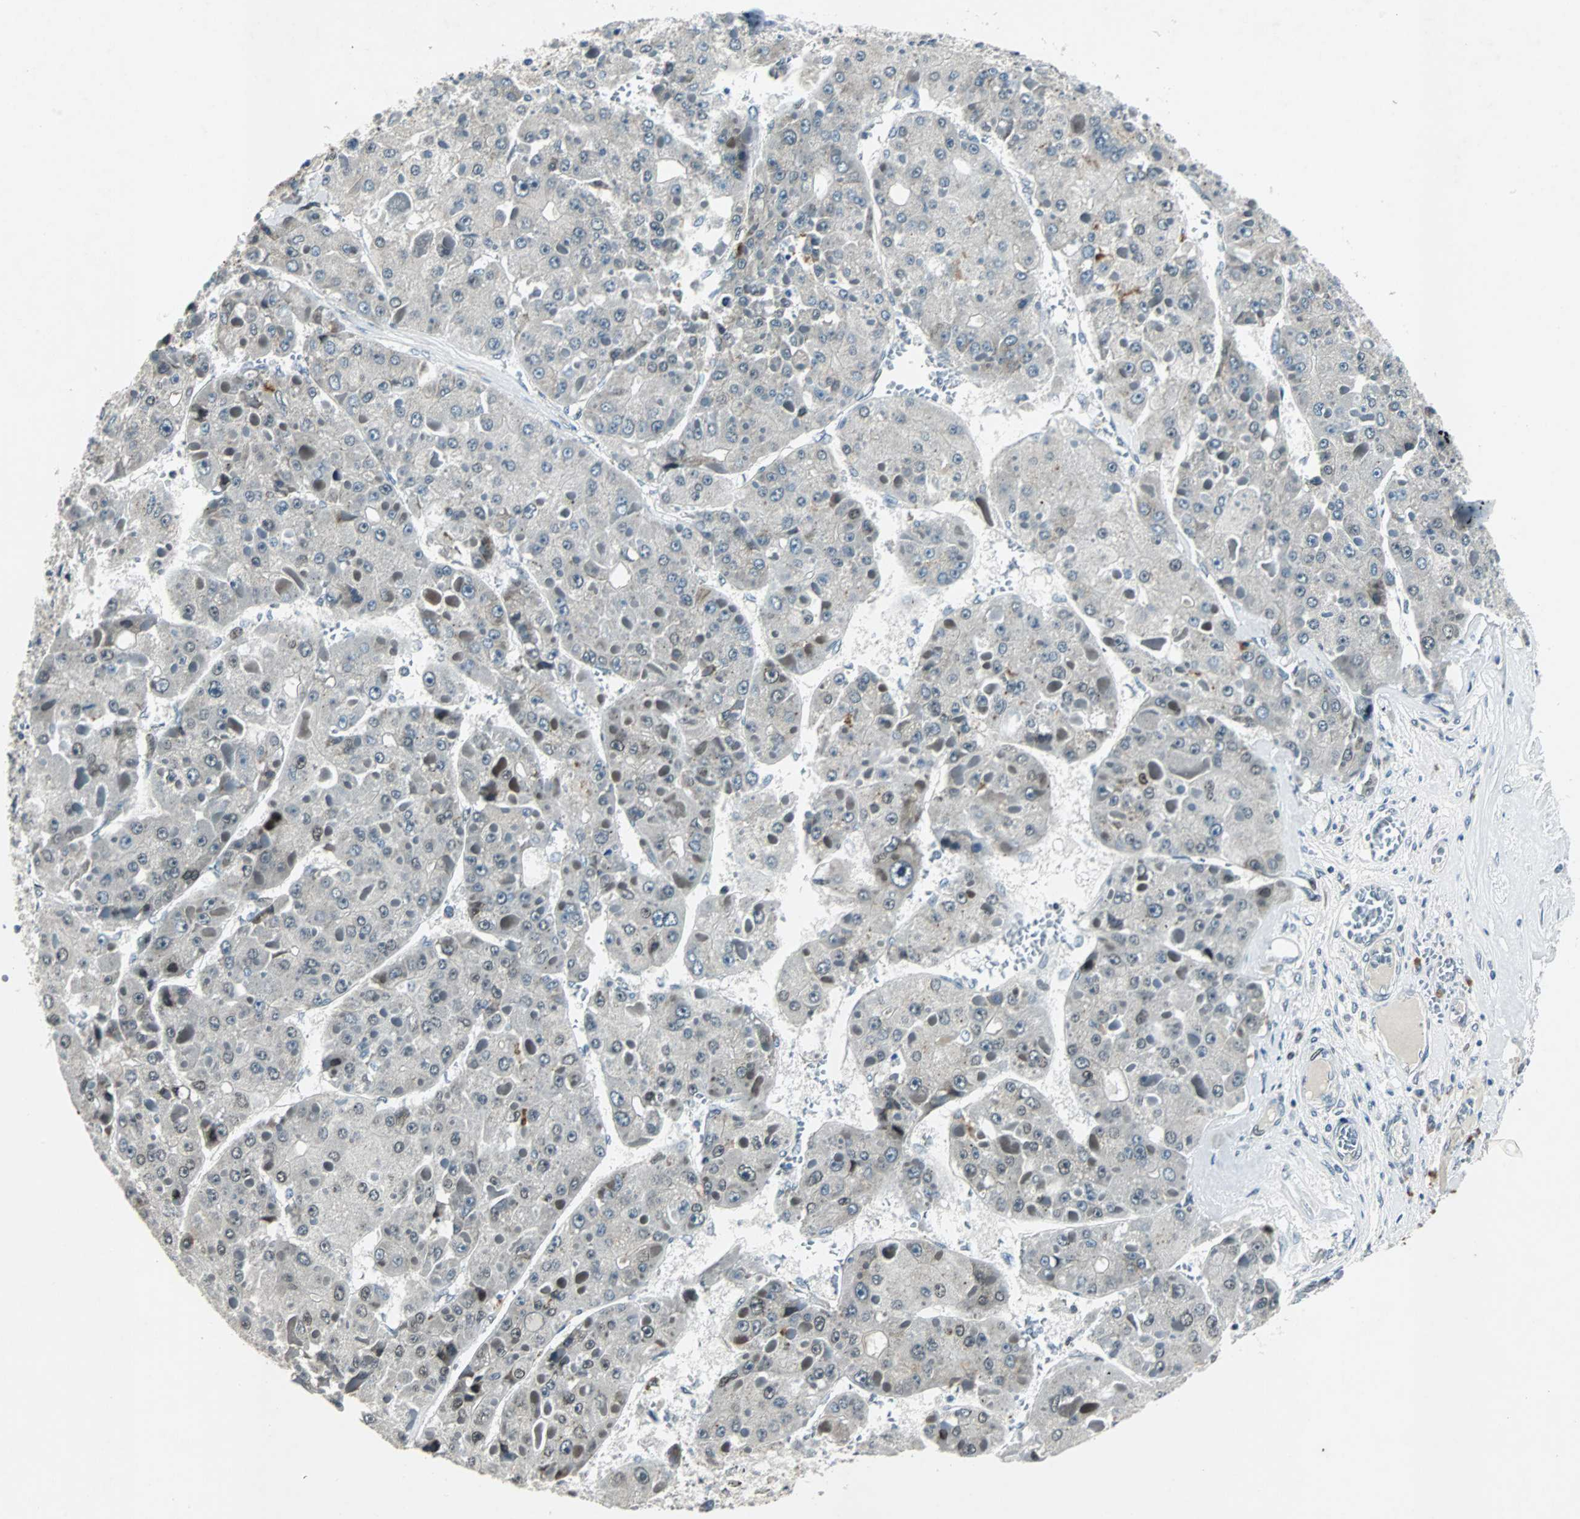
{"staining": {"intensity": "weak", "quantity": "<25%", "location": "nuclear"}, "tissue": "liver cancer", "cell_type": "Tumor cells", "image_type": "cancer", "snomed": [{"axis": "morphology", "description": "Carcinoma, Hepatocellular, NOS"}, {"axis": "topography", "description": "Liver"}], "caption": "Liver cancer (hepatocellular carcinoma) was stained to show a protein in brown. There is no significant expression in tumor cells.", "gene": "AJUBA", "patient": {"sex": "female", "age": 73}}